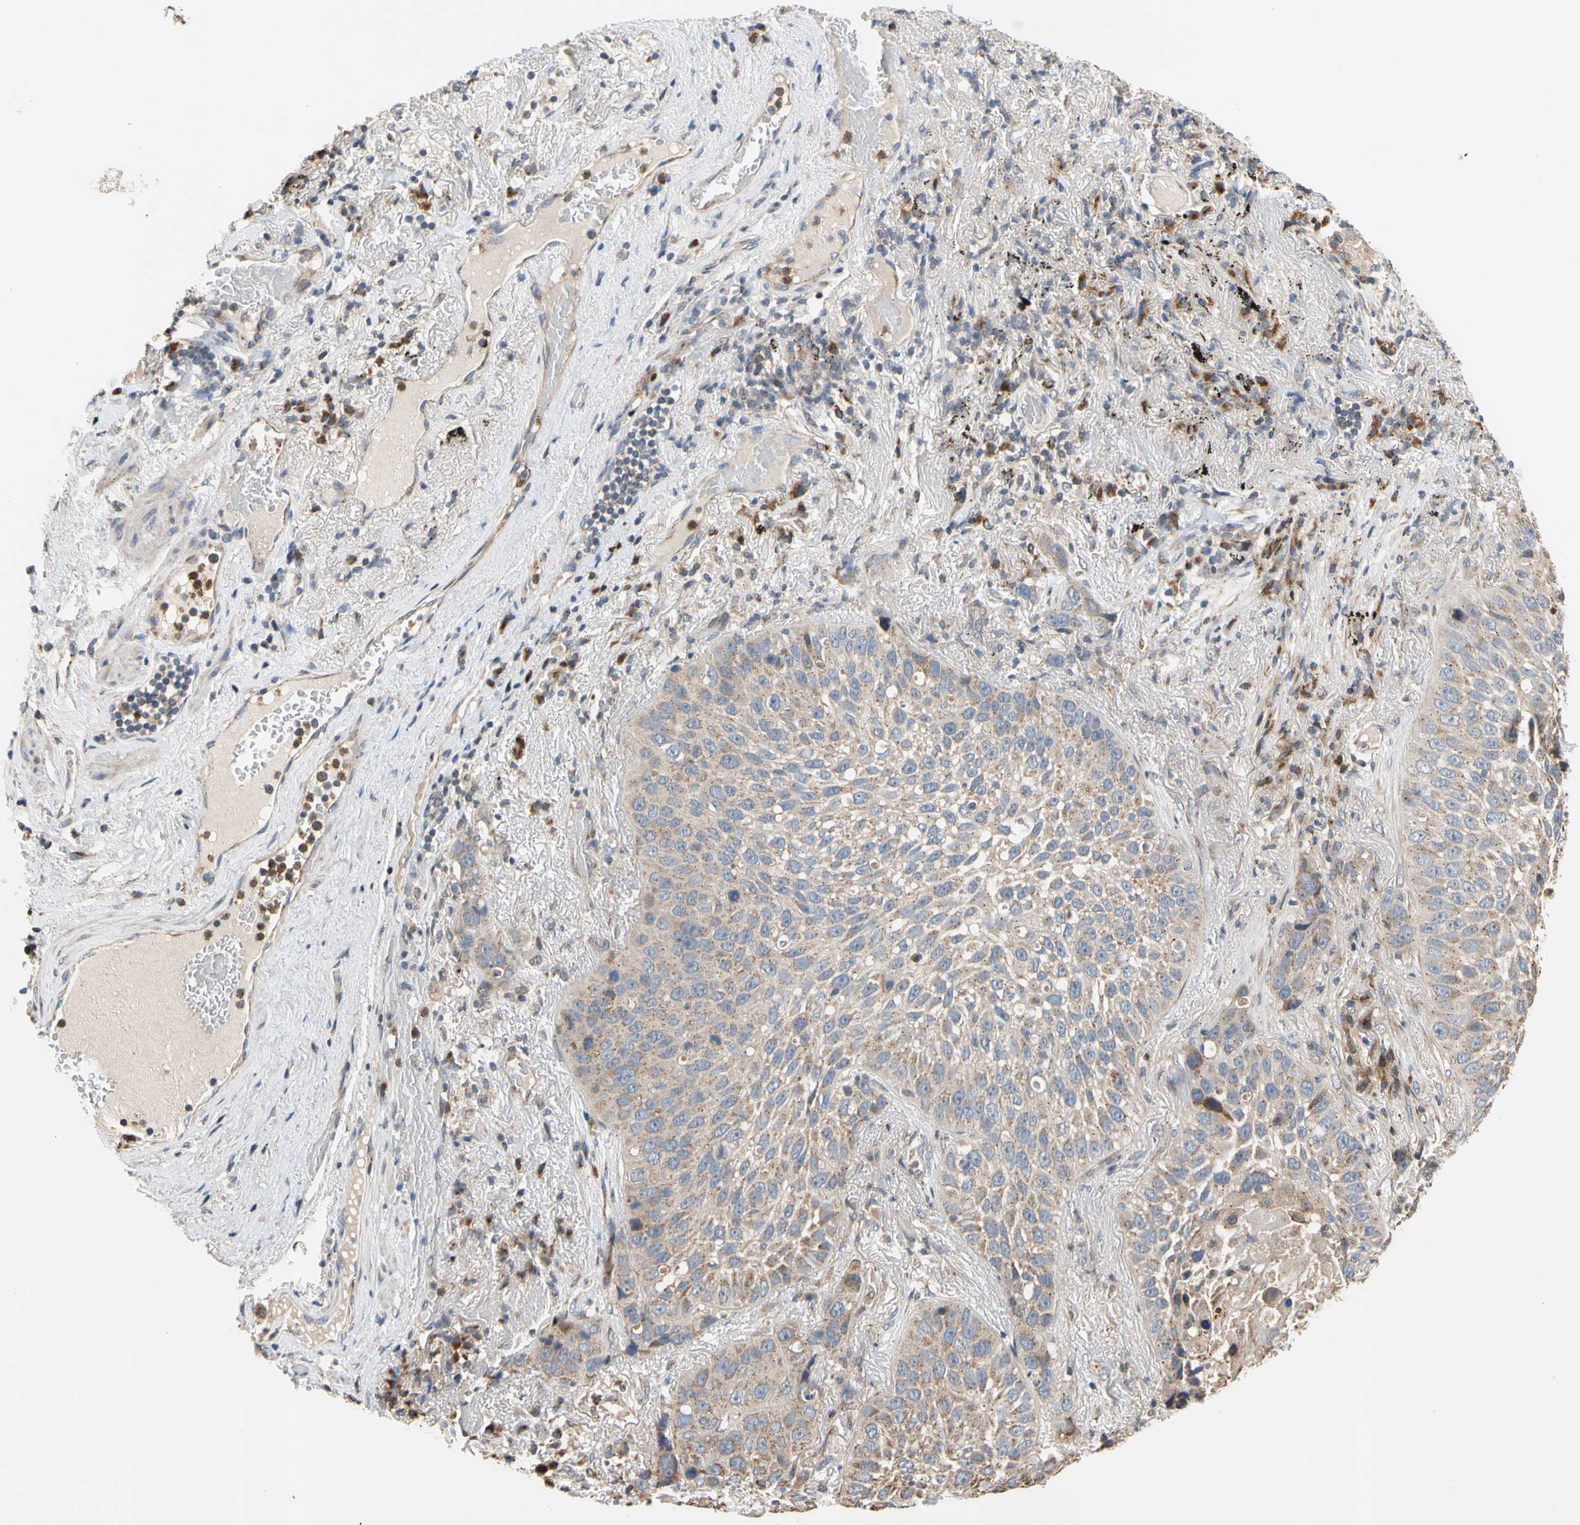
{"staining": {"intensity": "weak", "quantity": "25%-75%", "location": "cytoplasmic/membranous"}, "tissue": "lung cancer", "cell_type": "Tumor cells", "image_type": "cancer", "snomed": [{"axis": "morphology", "description": "Squamous cell carcinoma, NOS"}, {"axis": "topography", "description": "Lung"}], "caption": "Immunohistochemistry image of neoplastic tissue: human squamous cell carcinoma (lung) stained using IHC reveals low levels of weak protein expression localized specifically in the cytoplasmic/membranous of tumor cells, appearing as a cytoplasmic/membranous brown color.", "gene": "IP6K2", "patient": {"sex": "male", "age": 57}}